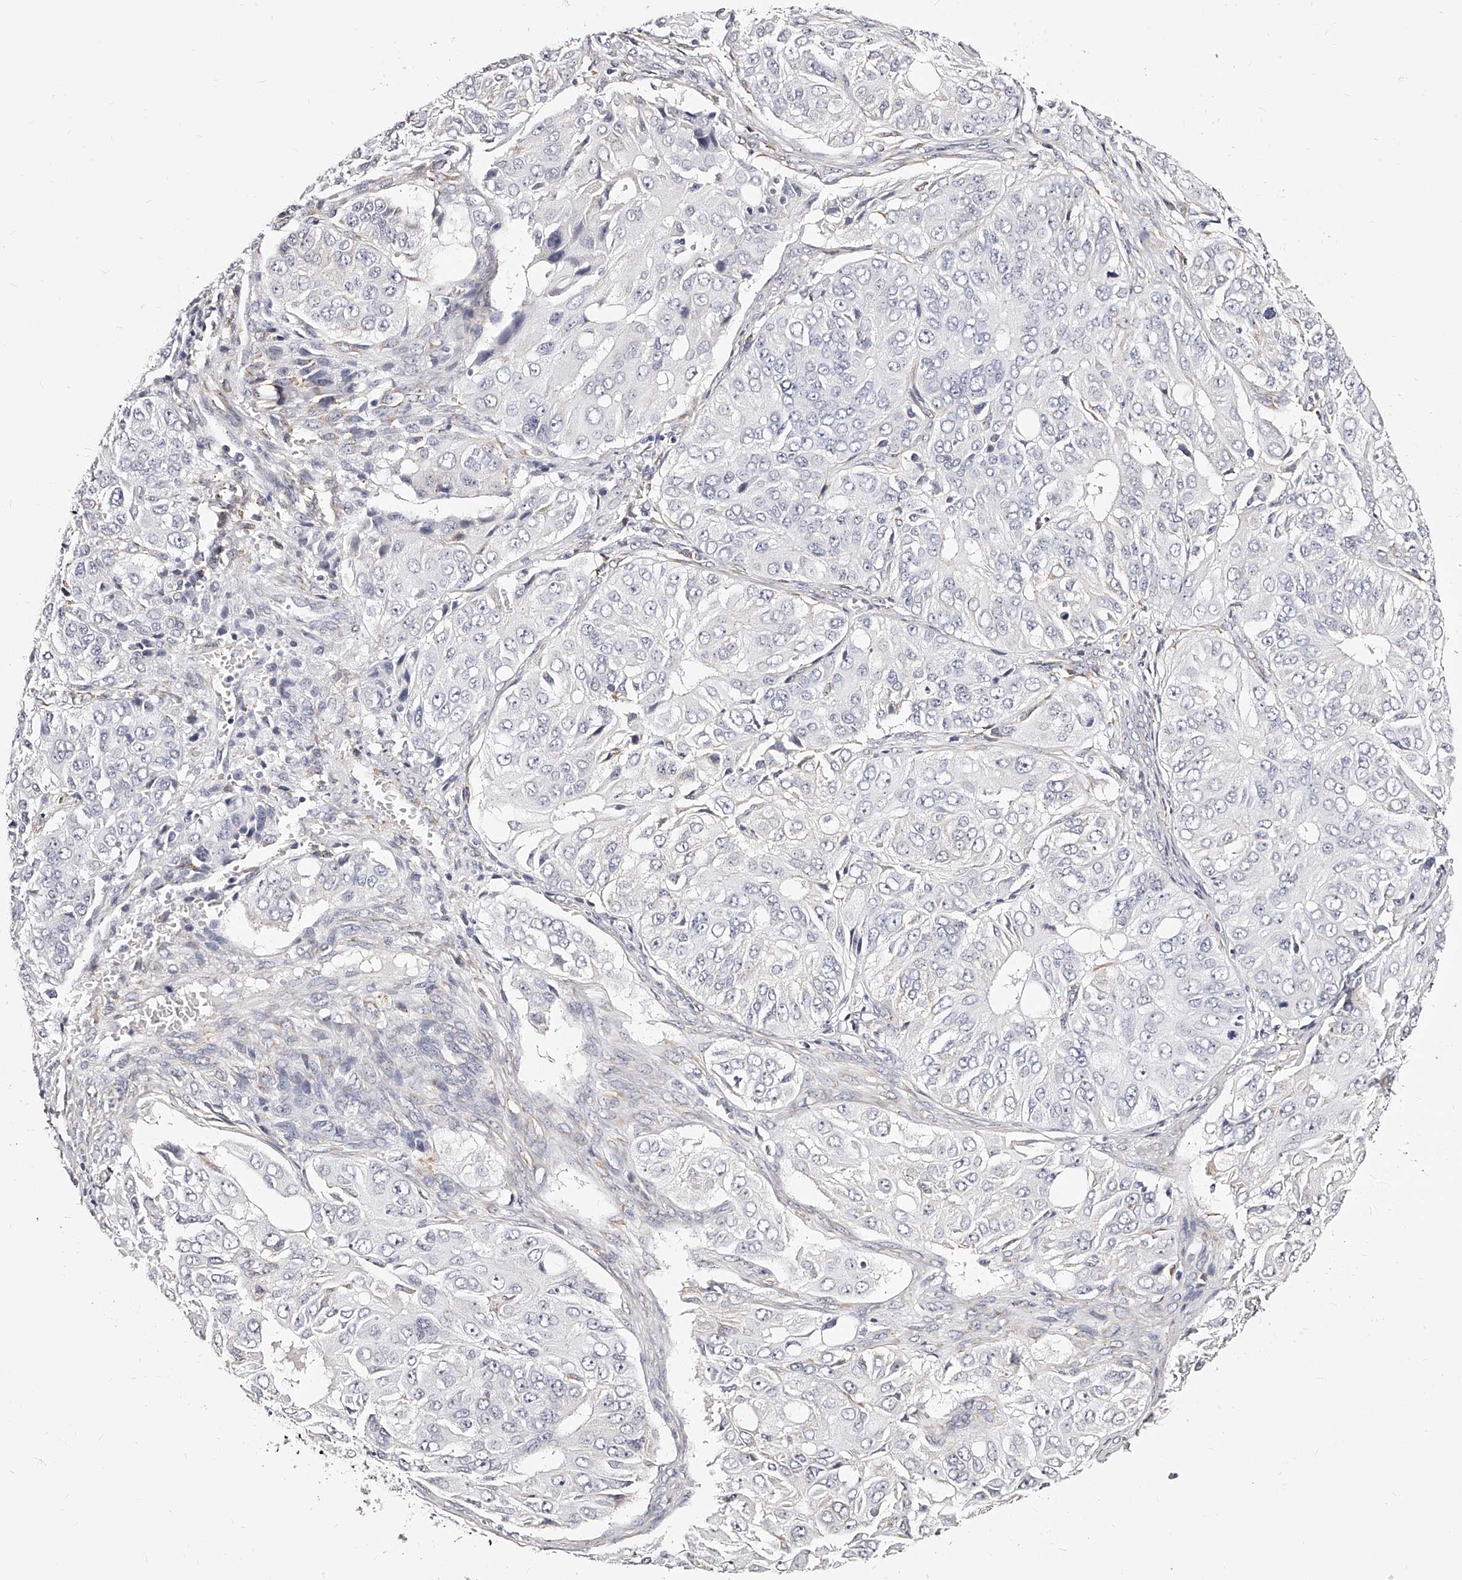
{"staining": {"intensity": "negative", "quantity": "none", "location": "none"}, "tissue": "ovarian cancer", "cell_type": "Tumor cells", "image_type": "cancer", "snomed": [{"axis": "morphology", "description": "Carcinoma, endometroid"}, {"axis": "topography", "description": "Ovary"}], "caption": "Immunohistochemistry photomicrograph of ovarian cancer (endometroid carcinoma) stained for a protein (brown), which reveals no expression in tumor cells.", "gene": "CD82", "patient": {"sex": "female", "age": 51}}